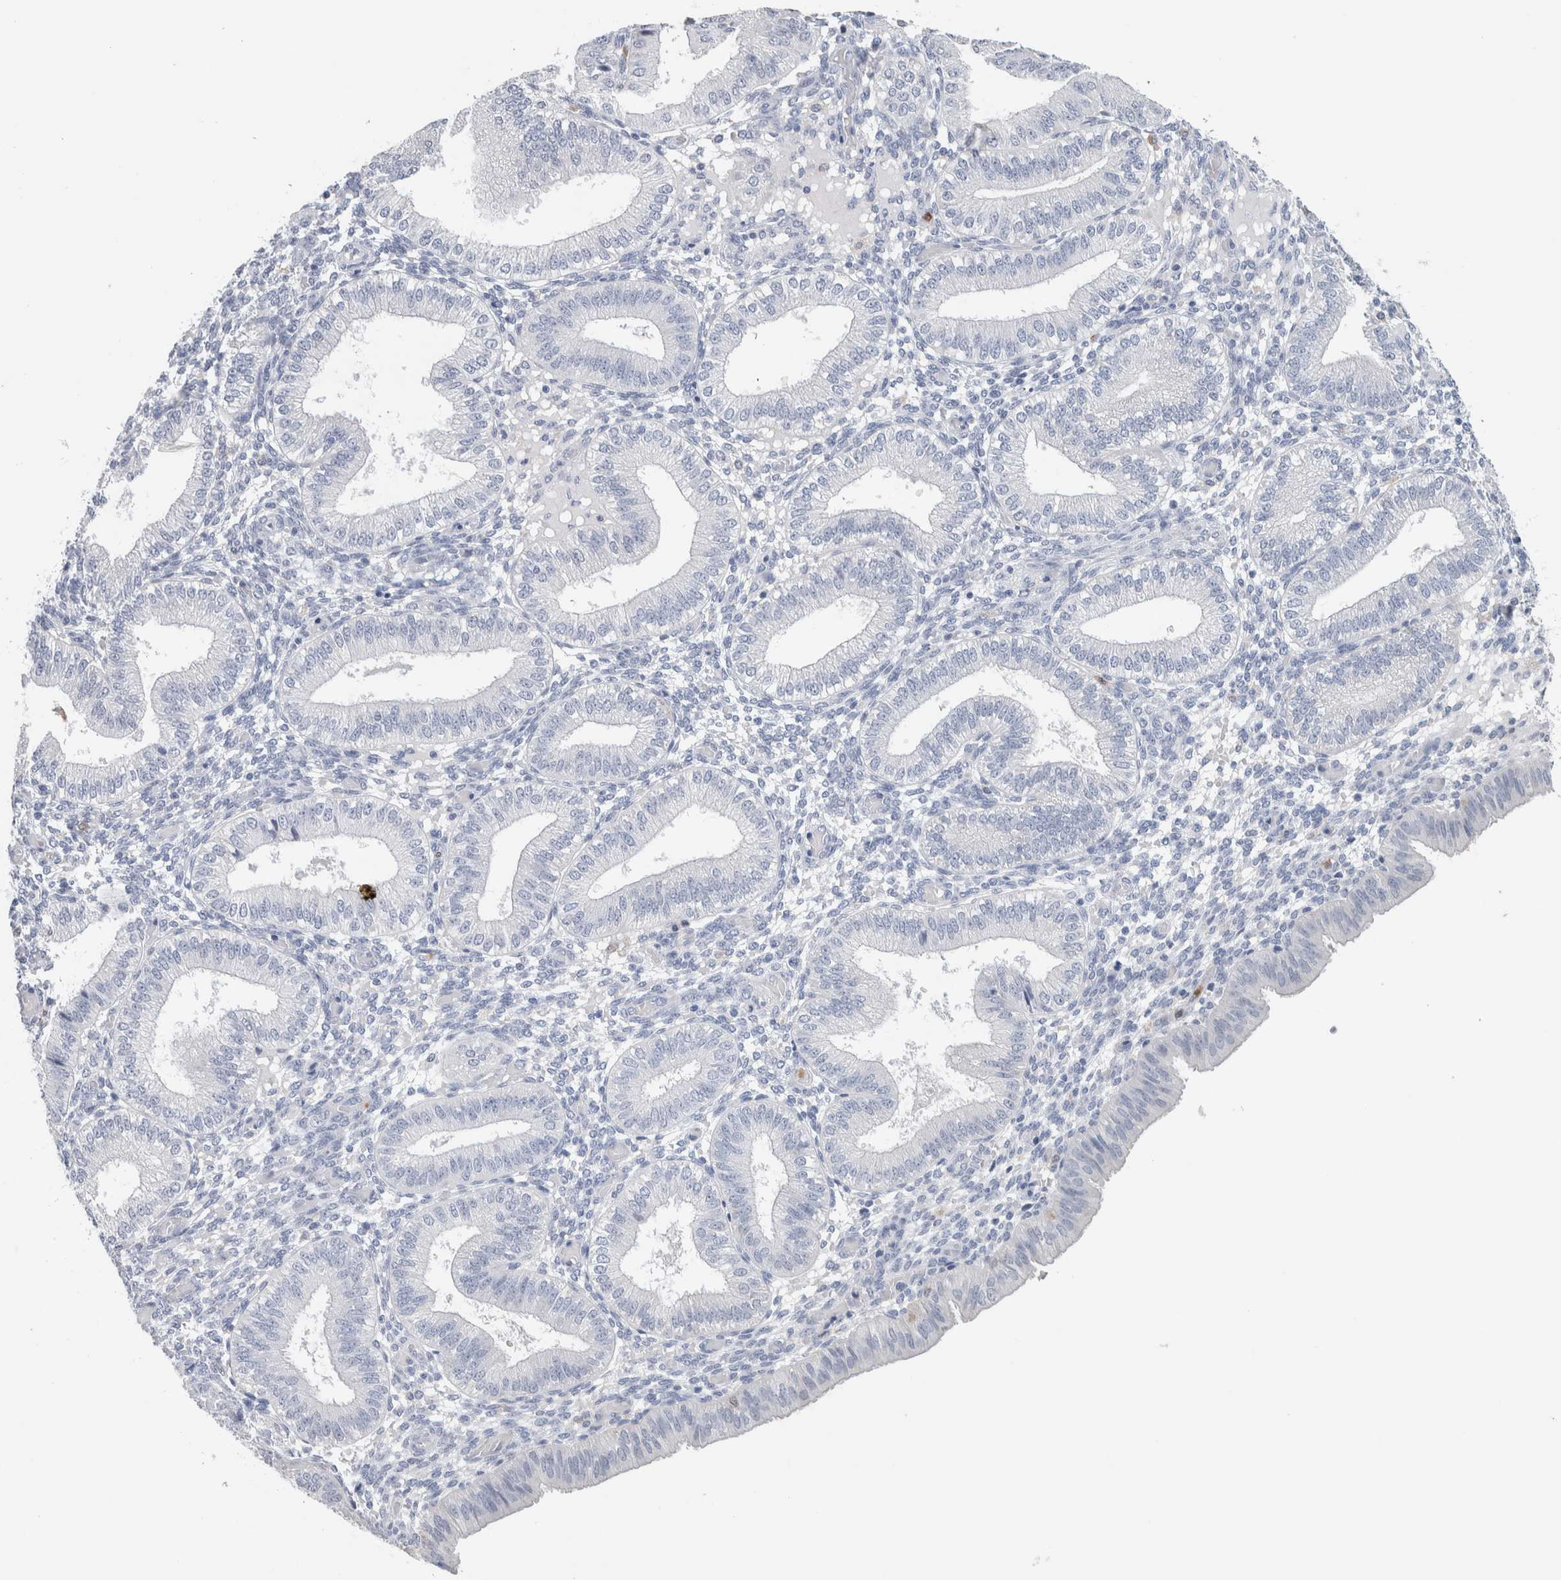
{"staining": {"intensity": "negative", "quantity": "none", "location": "none"}, "tissue": "endometrium", "cell_type": "Cells in endometrial stroma", "image_type": "normal", "snomed": [{"axis": "morphology", "description": "Normal tissue, NOS"}, {"axis": "topography", "description": "Endometrium"}], "caption": "A high-resolution micrograph shows IHC staining of unremarkable endometrium, which exhibits no significant staining in cells in endometrial stroma. (DAB (3,3'-diaminobenzidine) immunohistochemistry with hematoxylin counter stain).", "gene": "NCF2", "patient": {"sex": "female", "age": 39}}